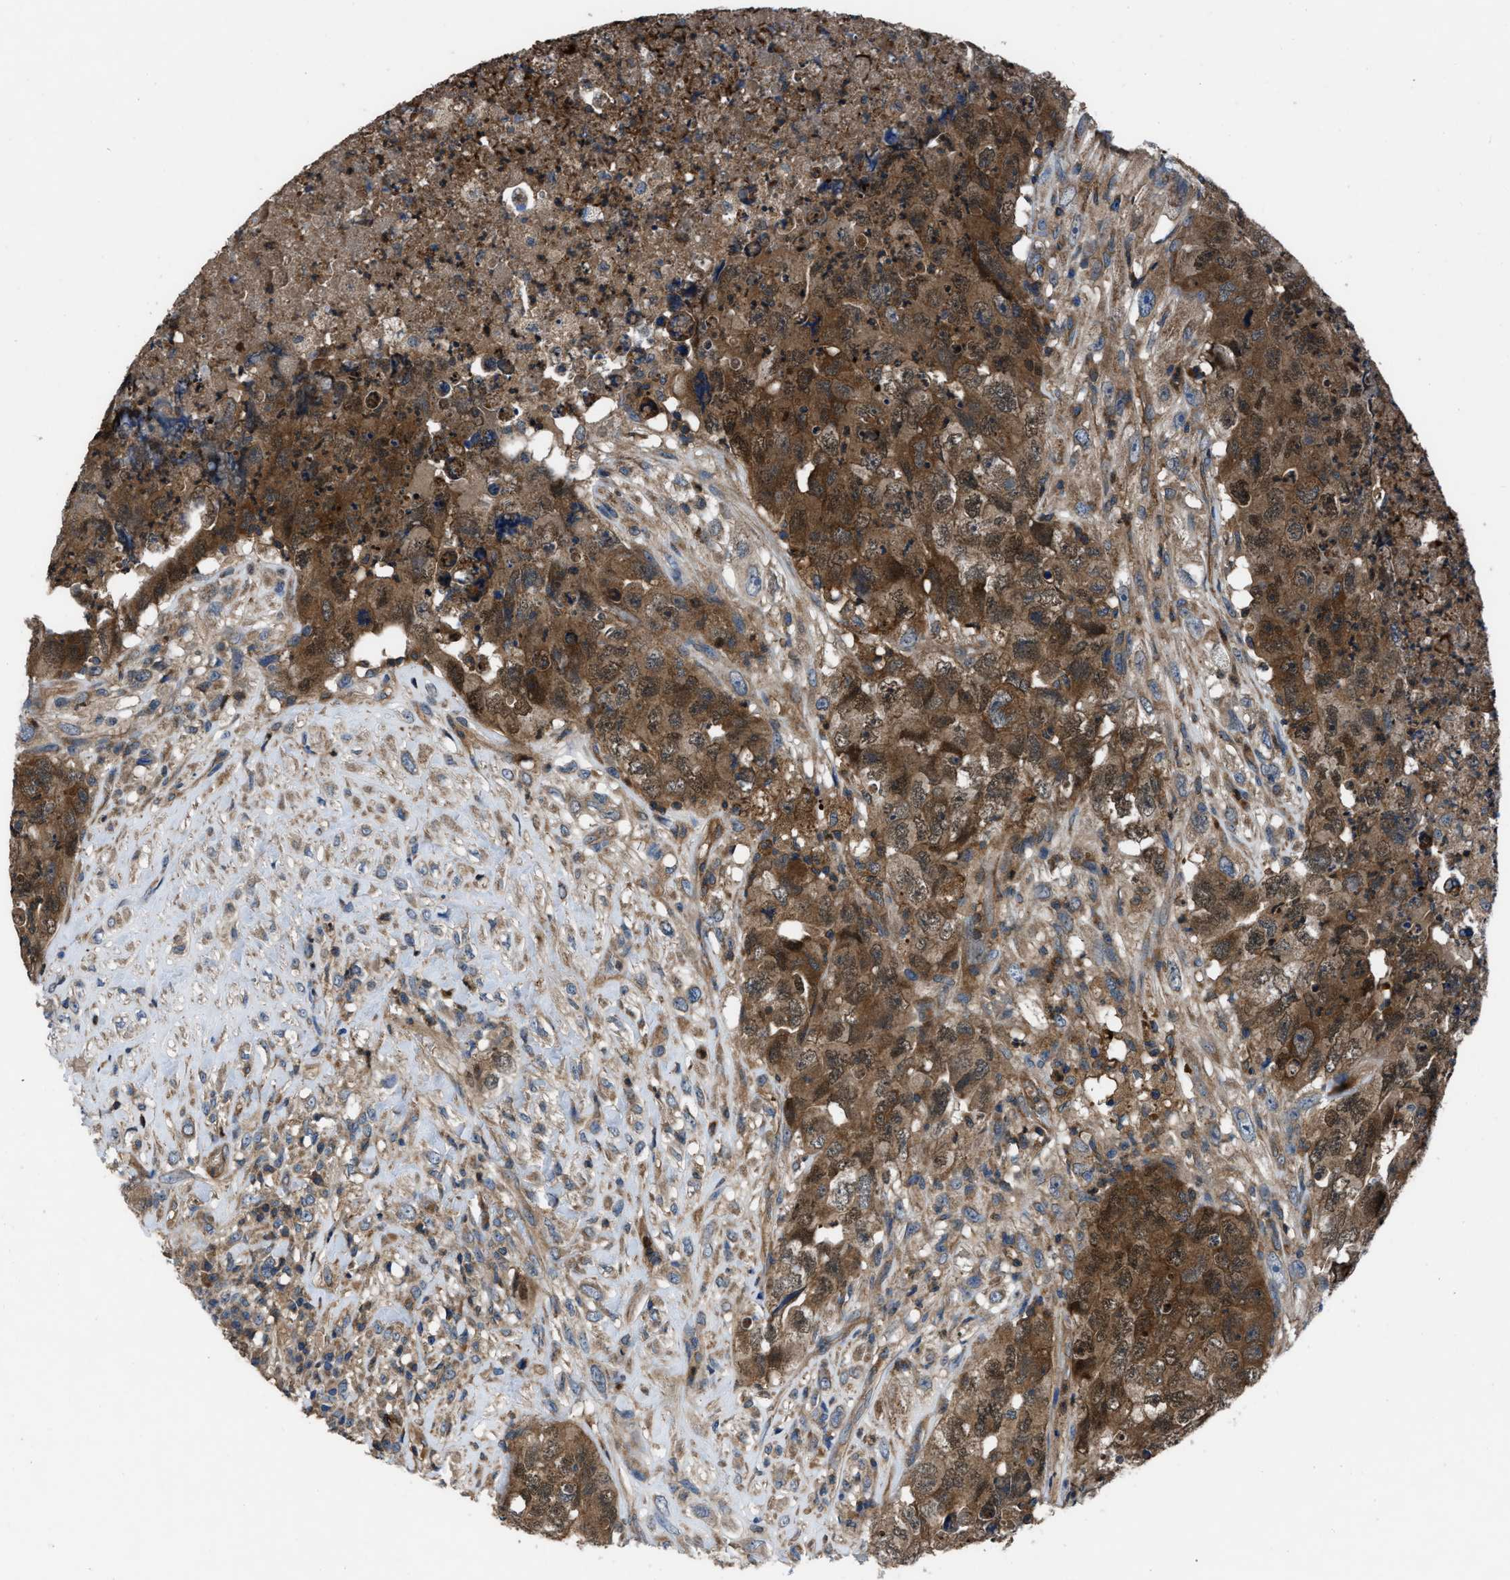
{"staining": {"intensity": "moderate", "quantity": ">75%", "location": "cytoplasmic/membranous,nuclear"}, "tissue": "testis cancer", "cell_type": "Tumor cells", "image_type": "cancer", "snomed": [{"axis": "morphology", "description": "Carcinoma, Embryonal, NOS"}, {"axis": "topography", "description": "Testis"}], "caption": "Testis embryonal carcinoma stained with IHC reveals moderate cytoplasmic/membranous and nuclear positivity in approximately >75% of tumor cells.", "gene": "USP25", "patient": {"sex": "male", "age": 32}}